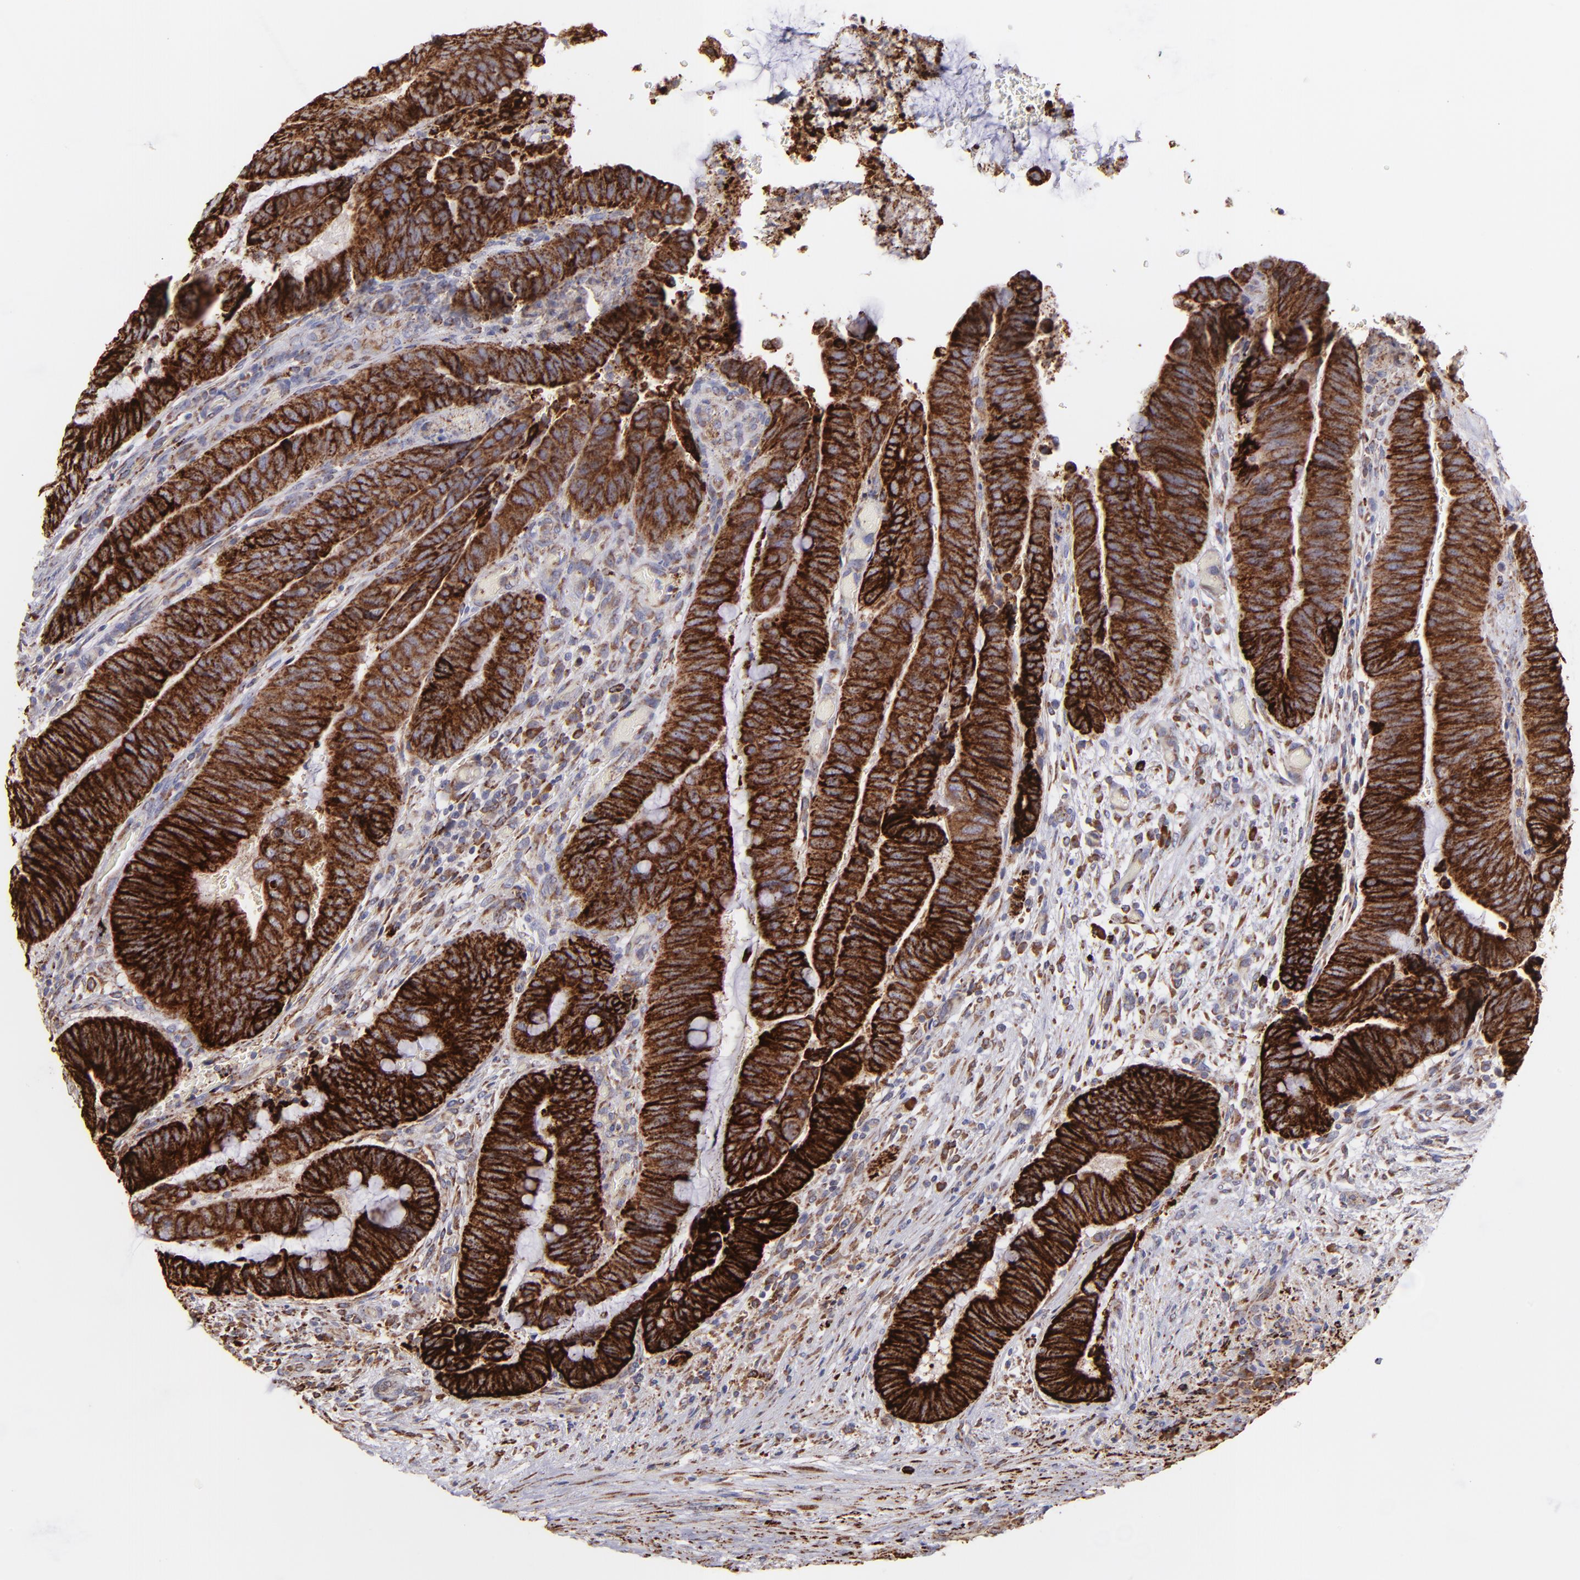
{"staining": {"intensity": "strong", "quantity": ">75%", "location": "cytoplasmic/membranous"}, "tissue": "colorectal cancer", "cell_type": "Tumor cells", "image_type": "cancer", "snomed": [{"axis": "morphology", "description": "Normal tissue, NOS"}, {"axis": "morphology", "description": "Adenocarcinoma, NOS"}, {"axis": "topography", "description": "Rectum"}], "caption": "Strong cytoplasmic/membranous positivity is identified in about >75% of tumor cells in colorectal adenocarcinoma.", "gene": "MAOB", "patient": {"sex": "male", "age": 92}}